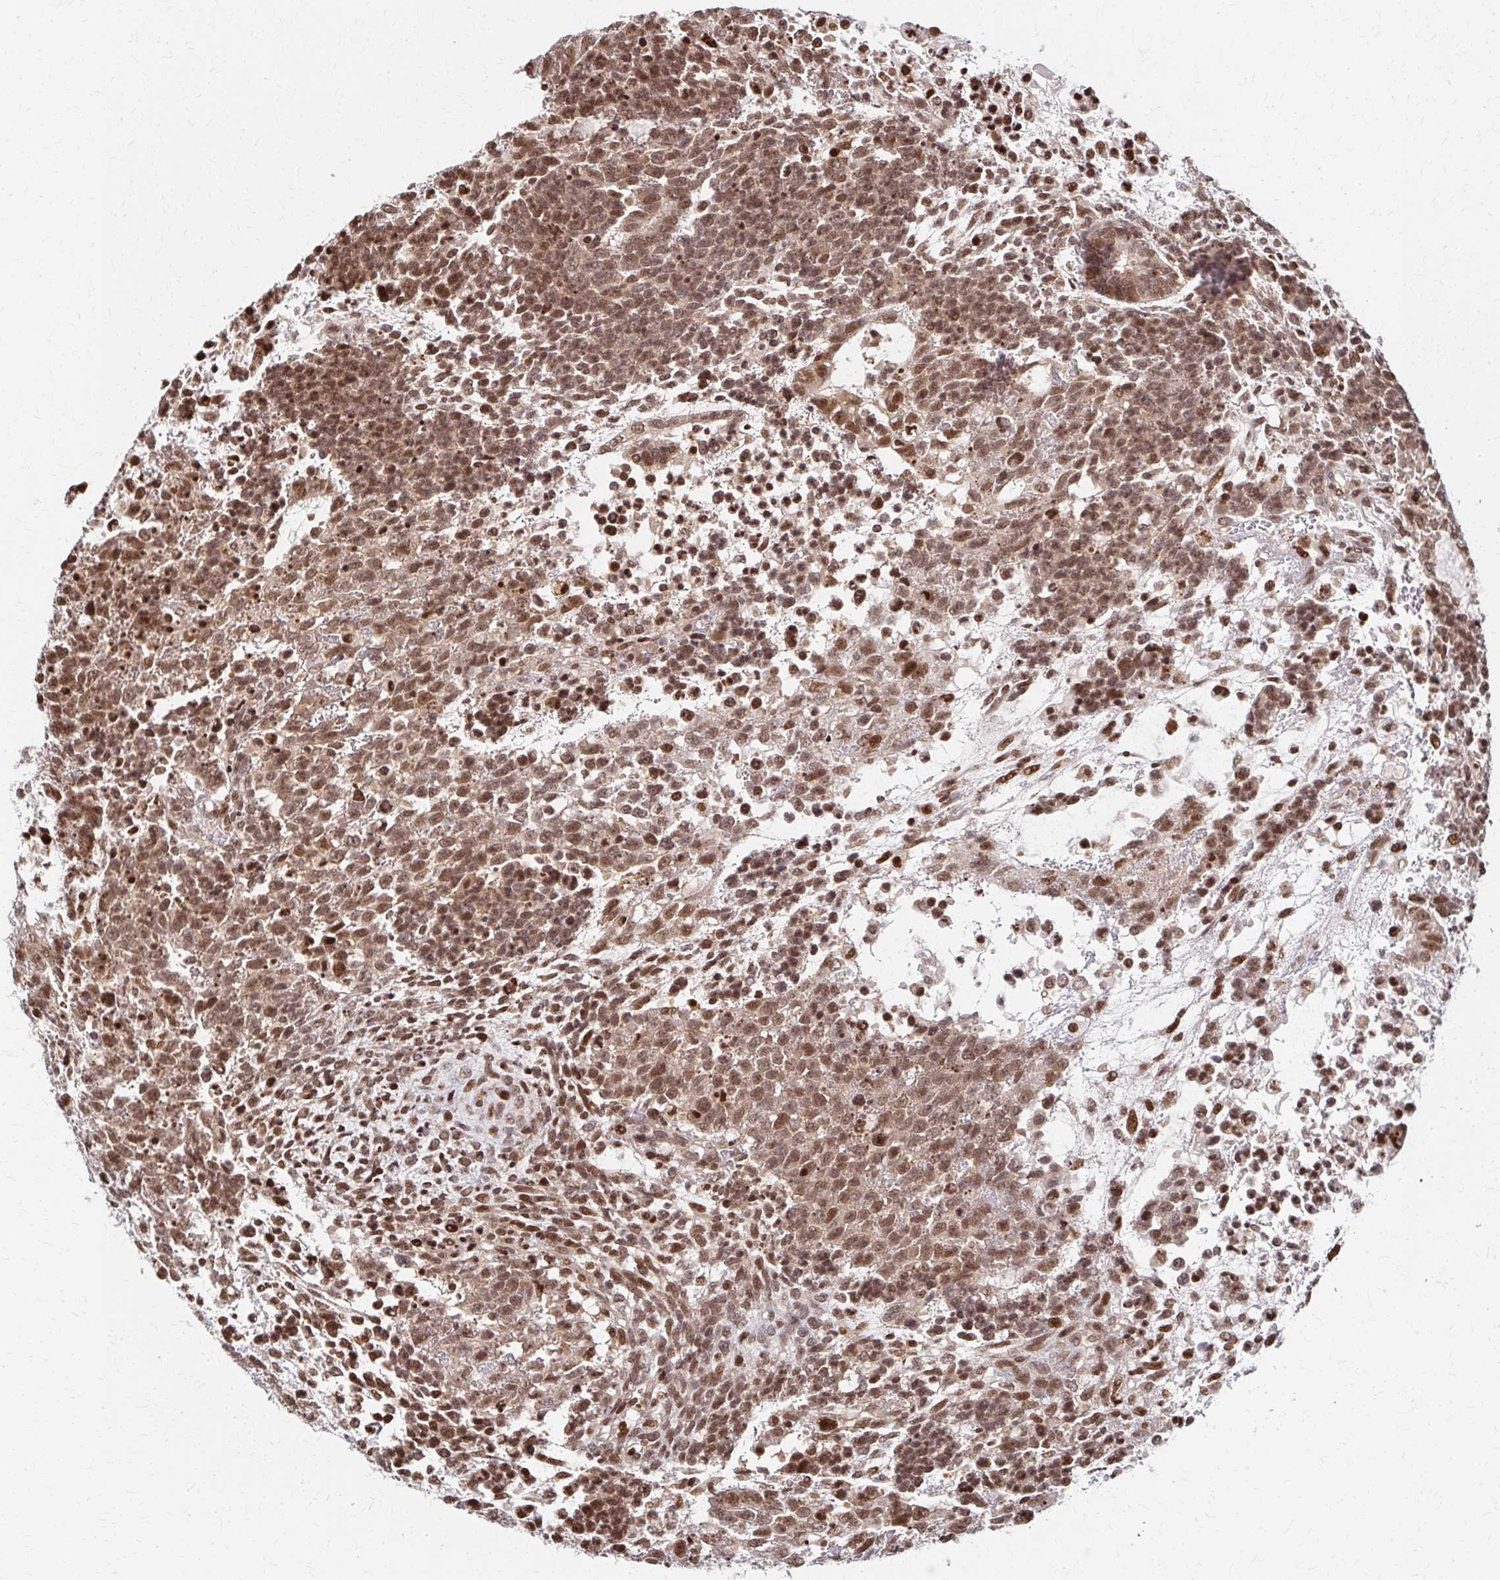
{"staining": {"intensity": "moderate", "quantity": ">75%", "location": "nuclear"}, "tissue": "testis cancer", "cell_type": "Tumor cells", "image_type": "cancer", "snomed": [{"axis": "morphology", "description": "Carcinoma, Embryonal, NOS"}, {"axis": "topography", "description": "Testis"}], "caption": "Human testis cancer (embryonal carcinoma) stained for a protein (brown) exhibits moderate nuclear positive expression in approximately >75% of tumor cells.", "gene": "PSMD7", "patient": {"sex": "male", "age": 23}}